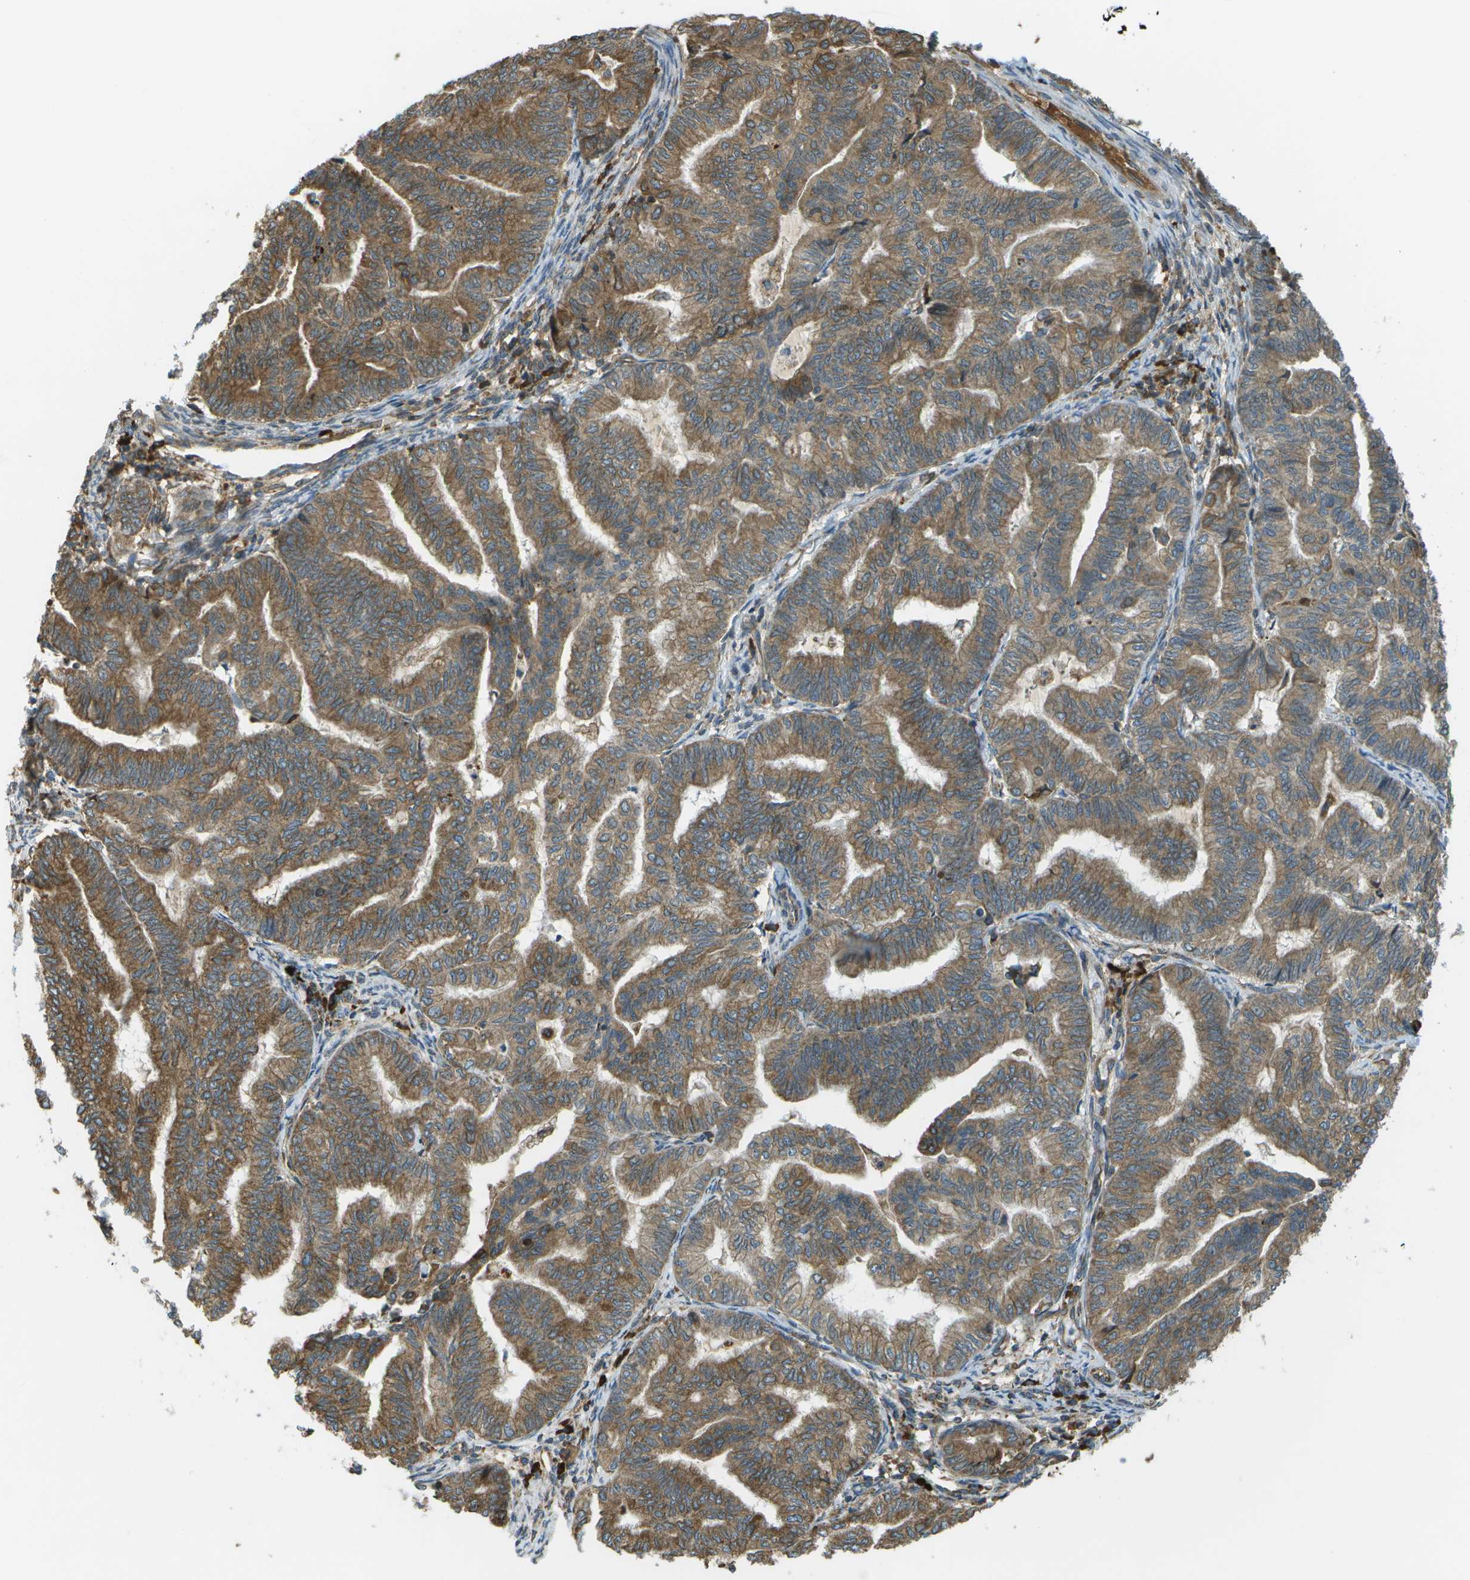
{"staining": {"intensity": "strong", "quantity": ">75%", "location": "cytoplasmic/membranous"}, "tissue": "endometrial cancer", "cell_type": "Tumor cells", "image_type": "cancer", "snomed": [{"axis": "morphology", "description": "Adenocarcinoma, NOS"}, {"axis": "topography", "description": "Endometrium"}], "caption": "This micrograph exhibits immunohistochemistry staining of human endometrial cancer (adenocarcinoma), with high strong cytoplasmic/membranous staining in about >75% of tumor cells.", "gene": "USP30", "patient": {"sex": "female", "age": 79}}